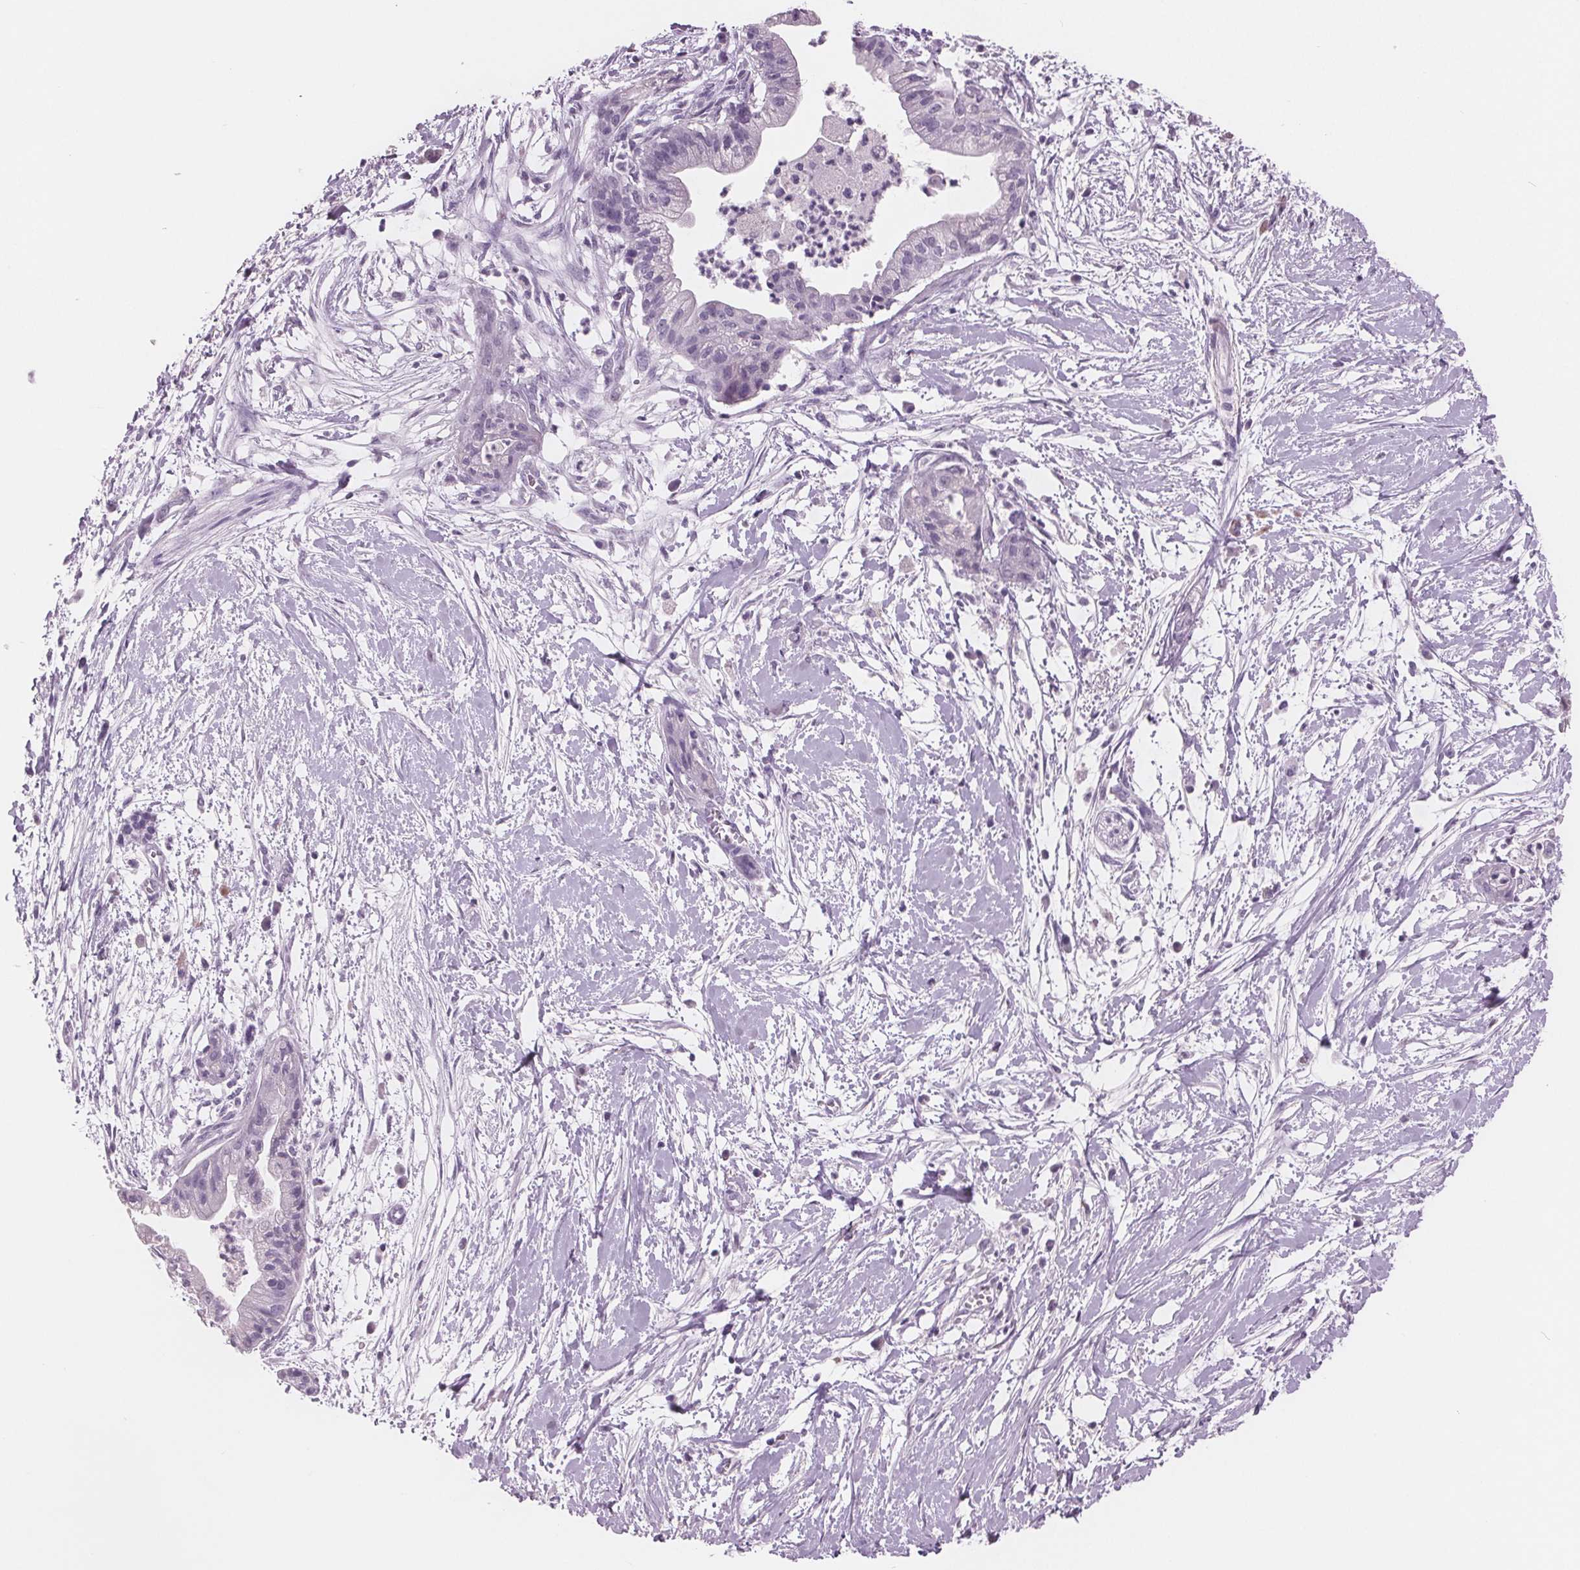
{"staining": {"intensity": "negative", "quantity": "none", "location": "none"}, "tissue": "pancreatic cancer", "cell_type": "Tumor cells", "image_type": "cancer", "snomed": [{"axis": "morphology", "description": "Normal tissue, NOS"}, {"axis": "morphology", "description": "Adenocarcinoma, NOS"}, {"axis": "topography", "description": "Lymph node"}, {"axis": "topography", "description": "Pancreas"}], "caption": "Tumor cells are negative for brown protein staining in pancreatic cancer.", "gene": "AMBP", "patient": {"sex": "female", "age": 58}}